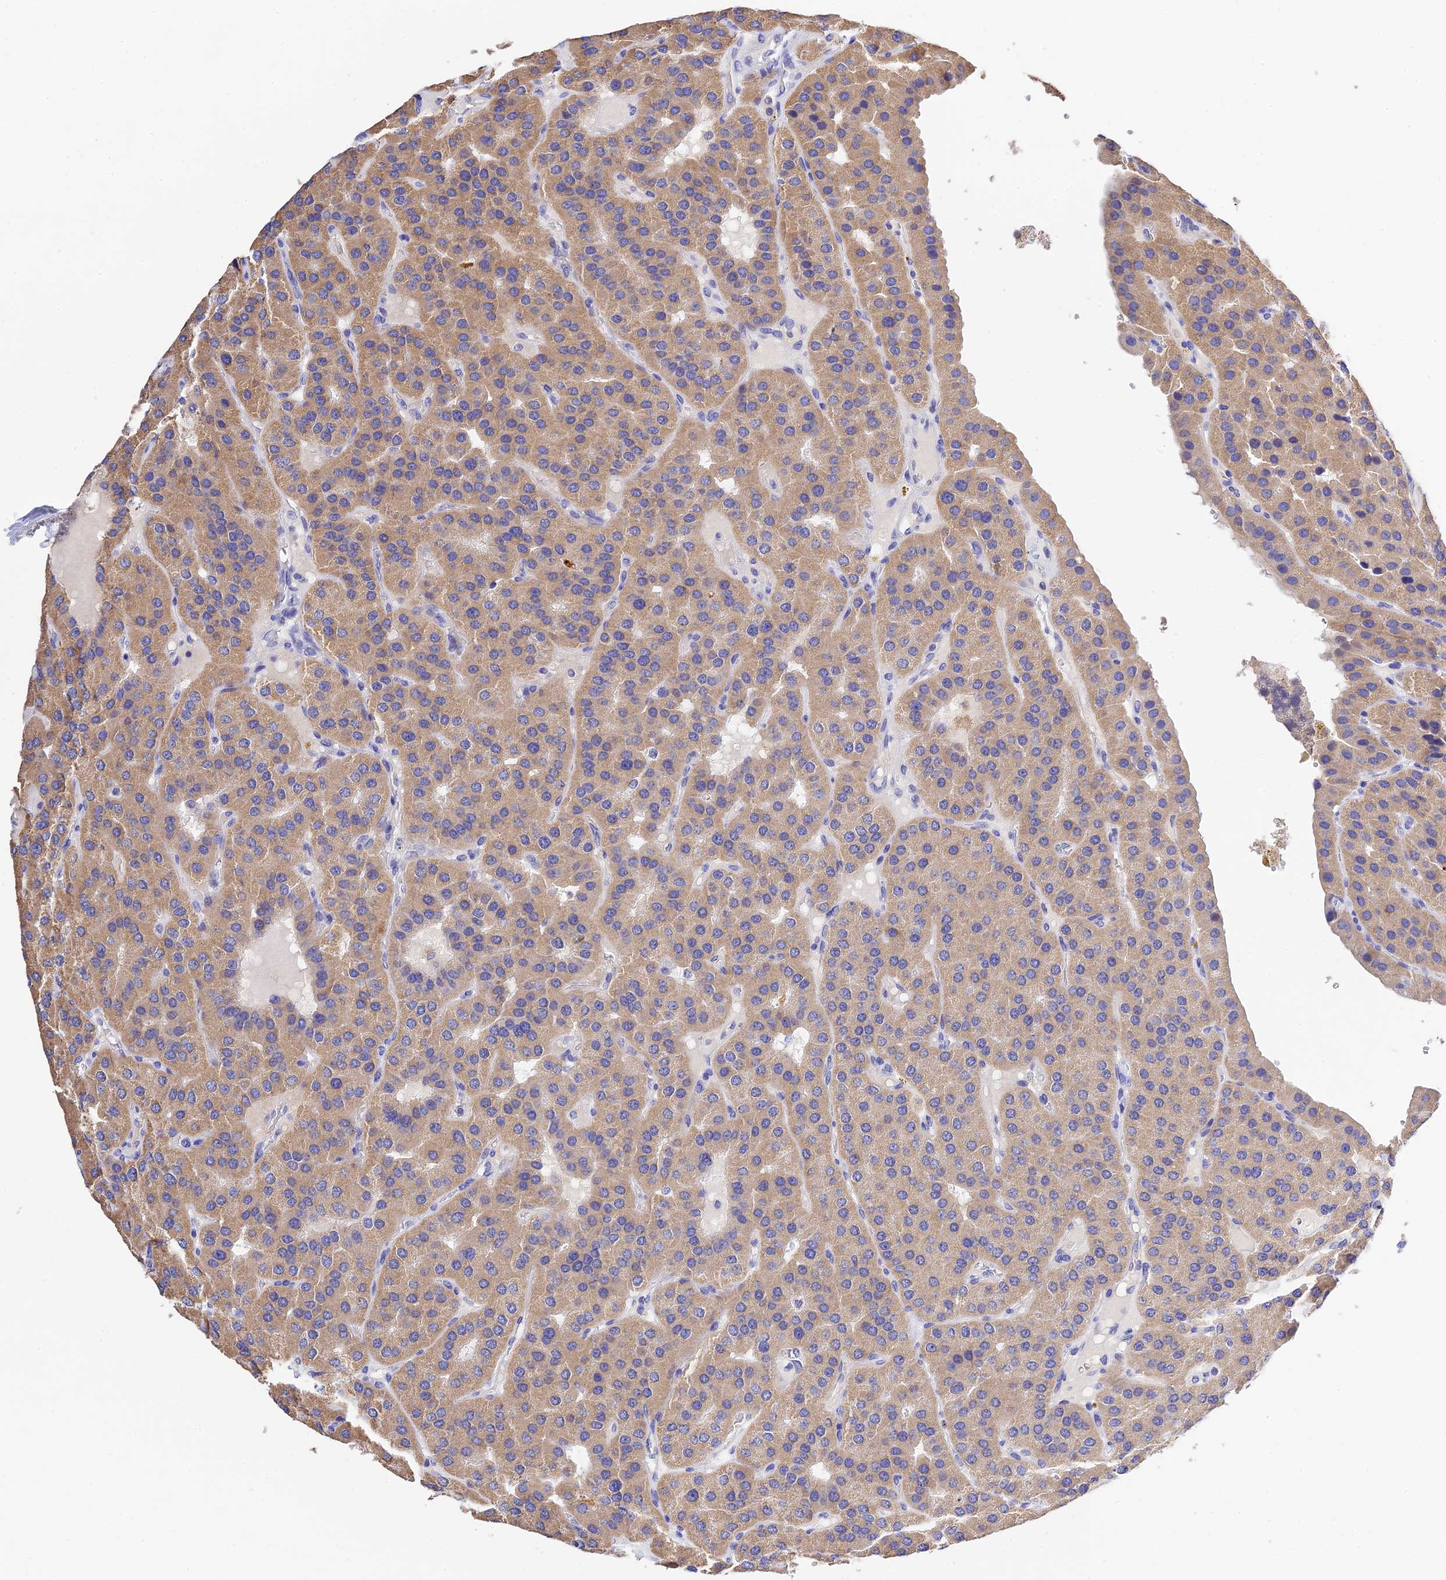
{"staining": {"intensity": "moderate", "quantity": ">75%", "location": "cytoplasmic/membranous"}, "tissue": "parathyroid gland", "cell_type": "Glandular cells", "image_type": "normal", "snomed": [{"axis": "morphology", "description": "Normal tissue, NOS"}, {"axis": "morphology", "description": "Adenoma, NOS"}, {"axis": "topography", "description": "Parathyroid gland"}], "caption": "Unremarkable parathyroid gland demonstrates moderate cytoplasmic/membranous staining in about >75% of glandular cells, visualized by immunohistochemistry.", "gene": "MS4A5", "patient": {"sex": "female", "age": 86}}